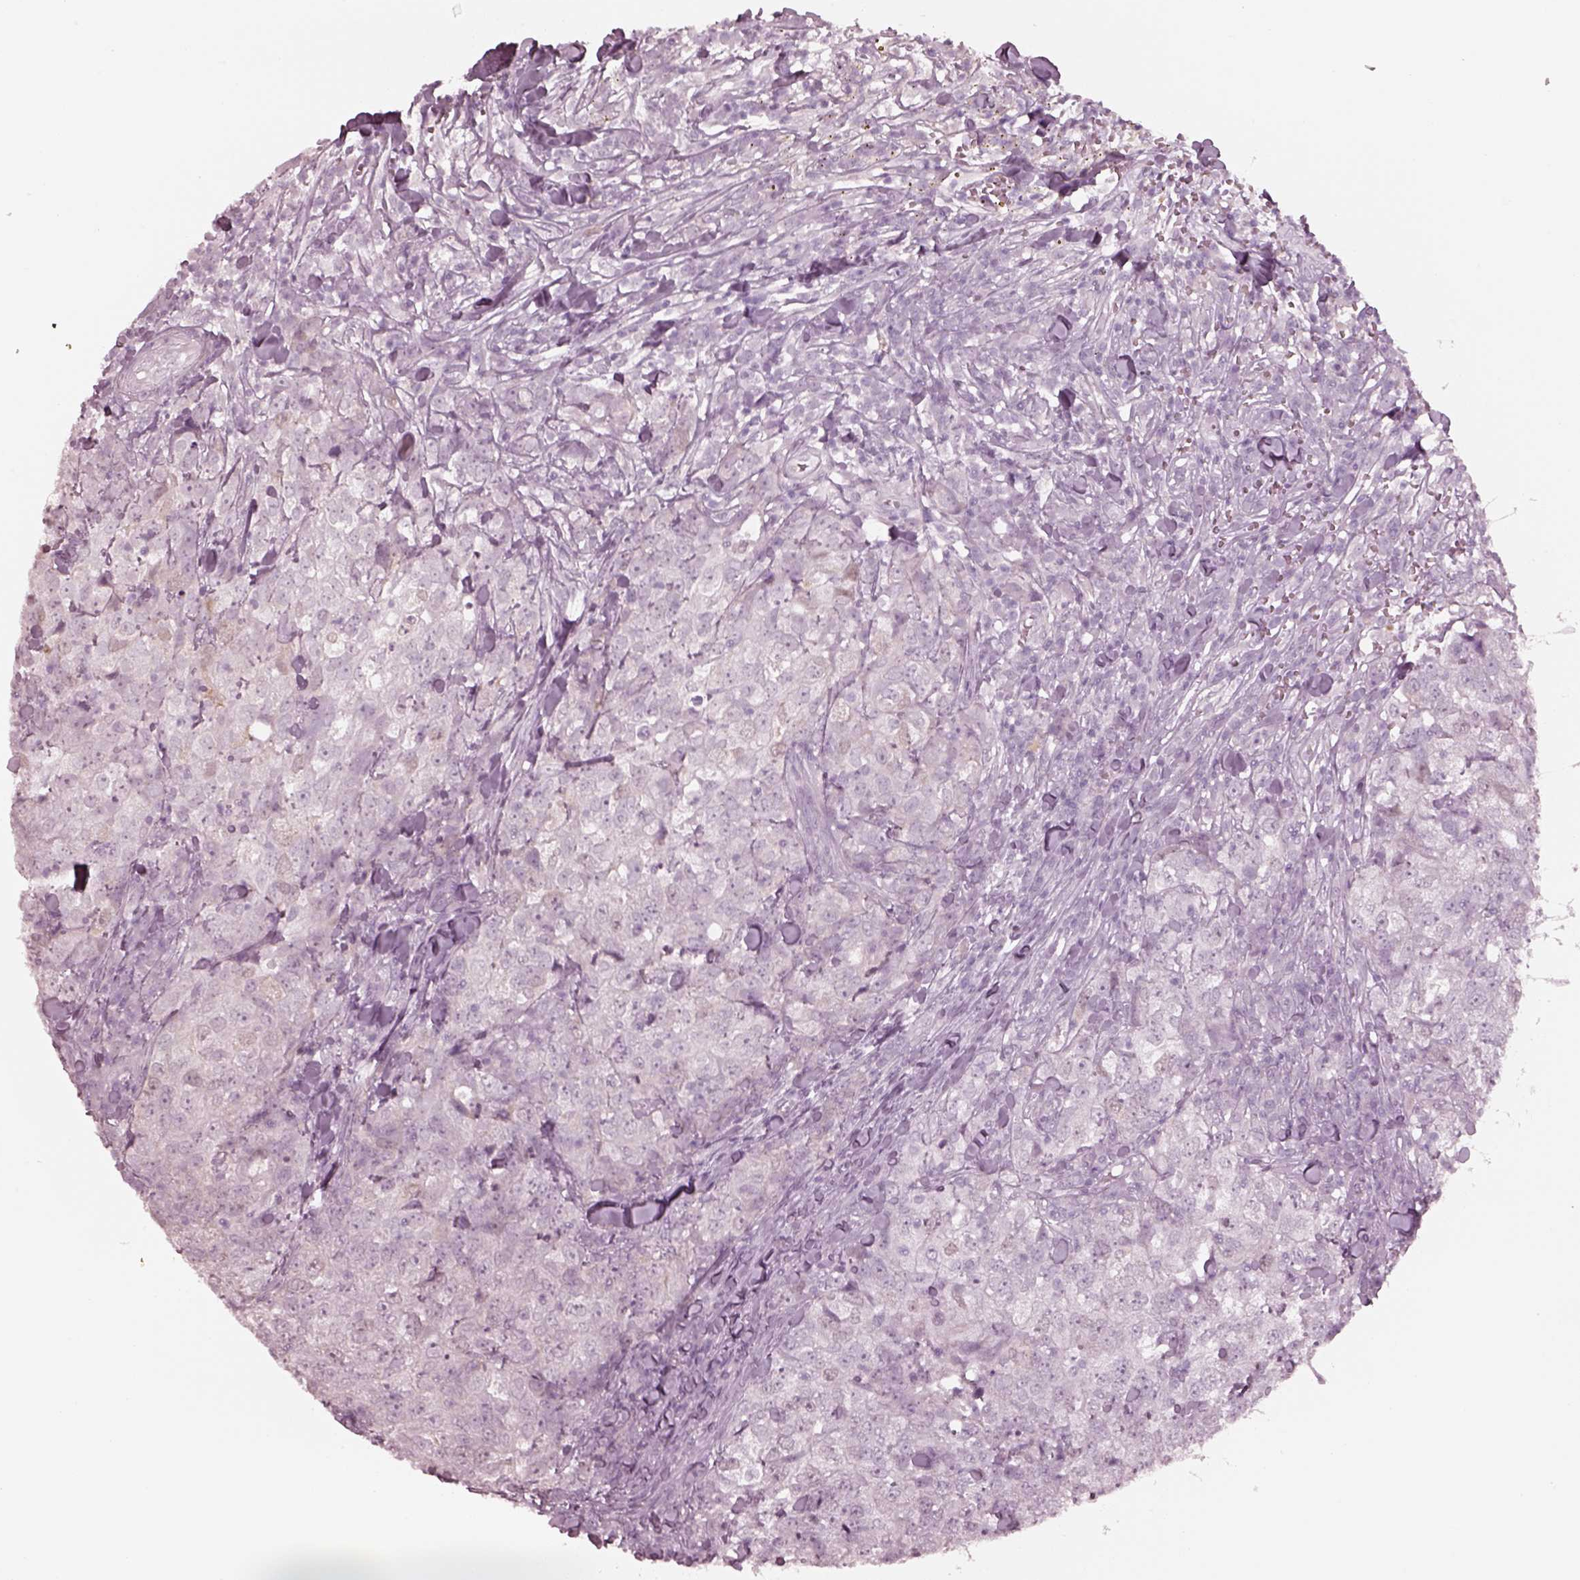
{"staining": {"intensity": "negative", "quantity": "none", "location": "none"}, "tissue": "breast cancer", "cell_type": "Tumor cells", "image_type": "cancer", "snomed": [{"axis": "morphology", "description": "Duct carcinoma"}, {"axis": "topography", "description": "Breast"}], "caption": "Histopathology image shows no protein staining in tumor cells of breast cancer (invasive ductal carcinoma) tissue.", "gene": "KRTAP24-1", "patient": {"sex": "female", "age": 30}}